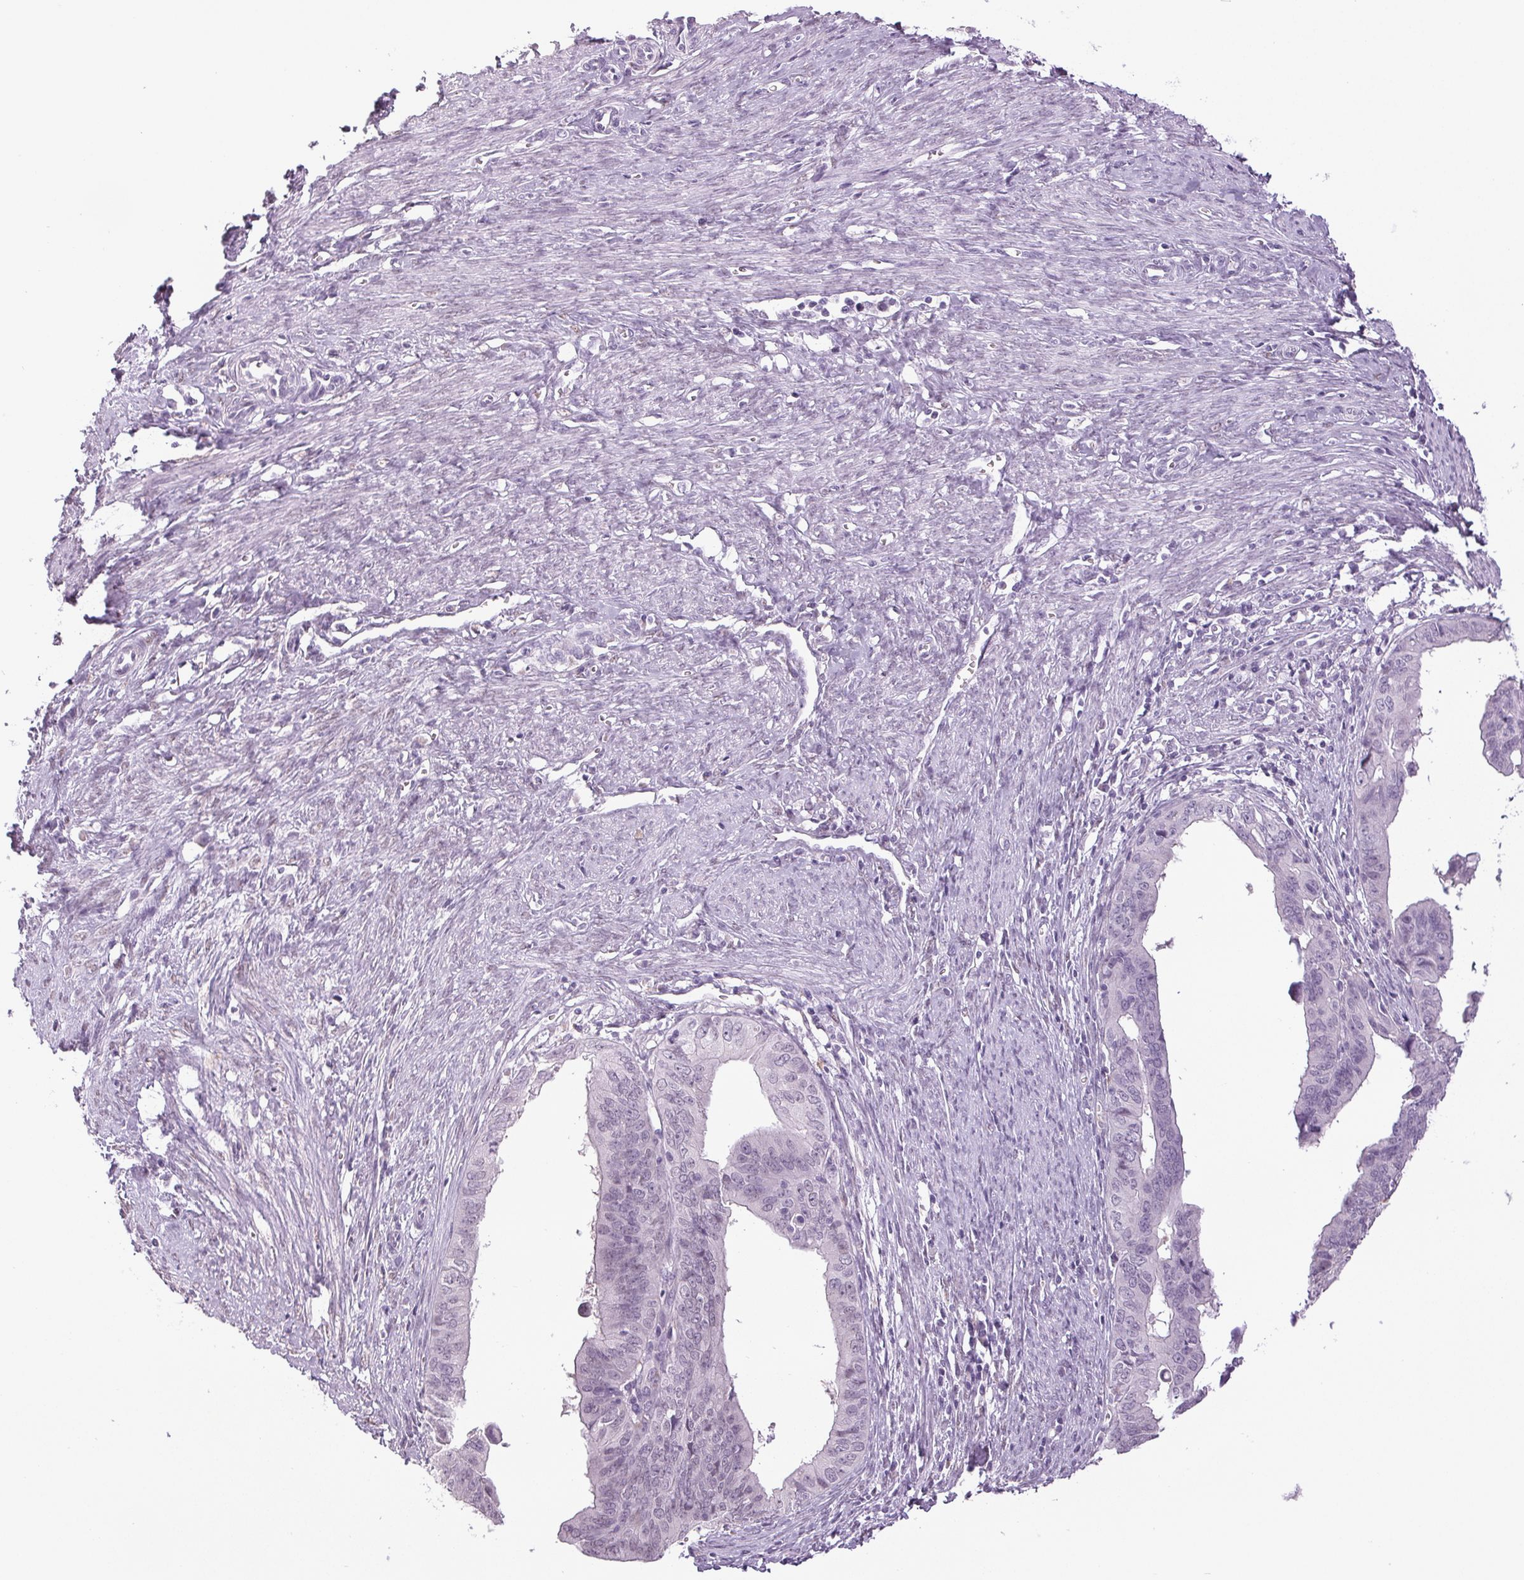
{"staining": {"intensity": "negative", "quantity": "none", "location": "none"}, "tissue": "endometrial cancer", "cell_type": "Tumor cells", "image_type": "cancer", "snomed": [{"axis": "morphology", "description": "Adenocarcinoma, NOS"}, {"axis": "topography", "description": "Endometrium"}], "caption": "Immunohistochemistry image of adenocarcinoma (endometrial) stained for a protein (brown), which demonstrates no positivity in tumor cells.", "gene": "DNAJC6", "patient": {"sex": "female", "age": 65}}